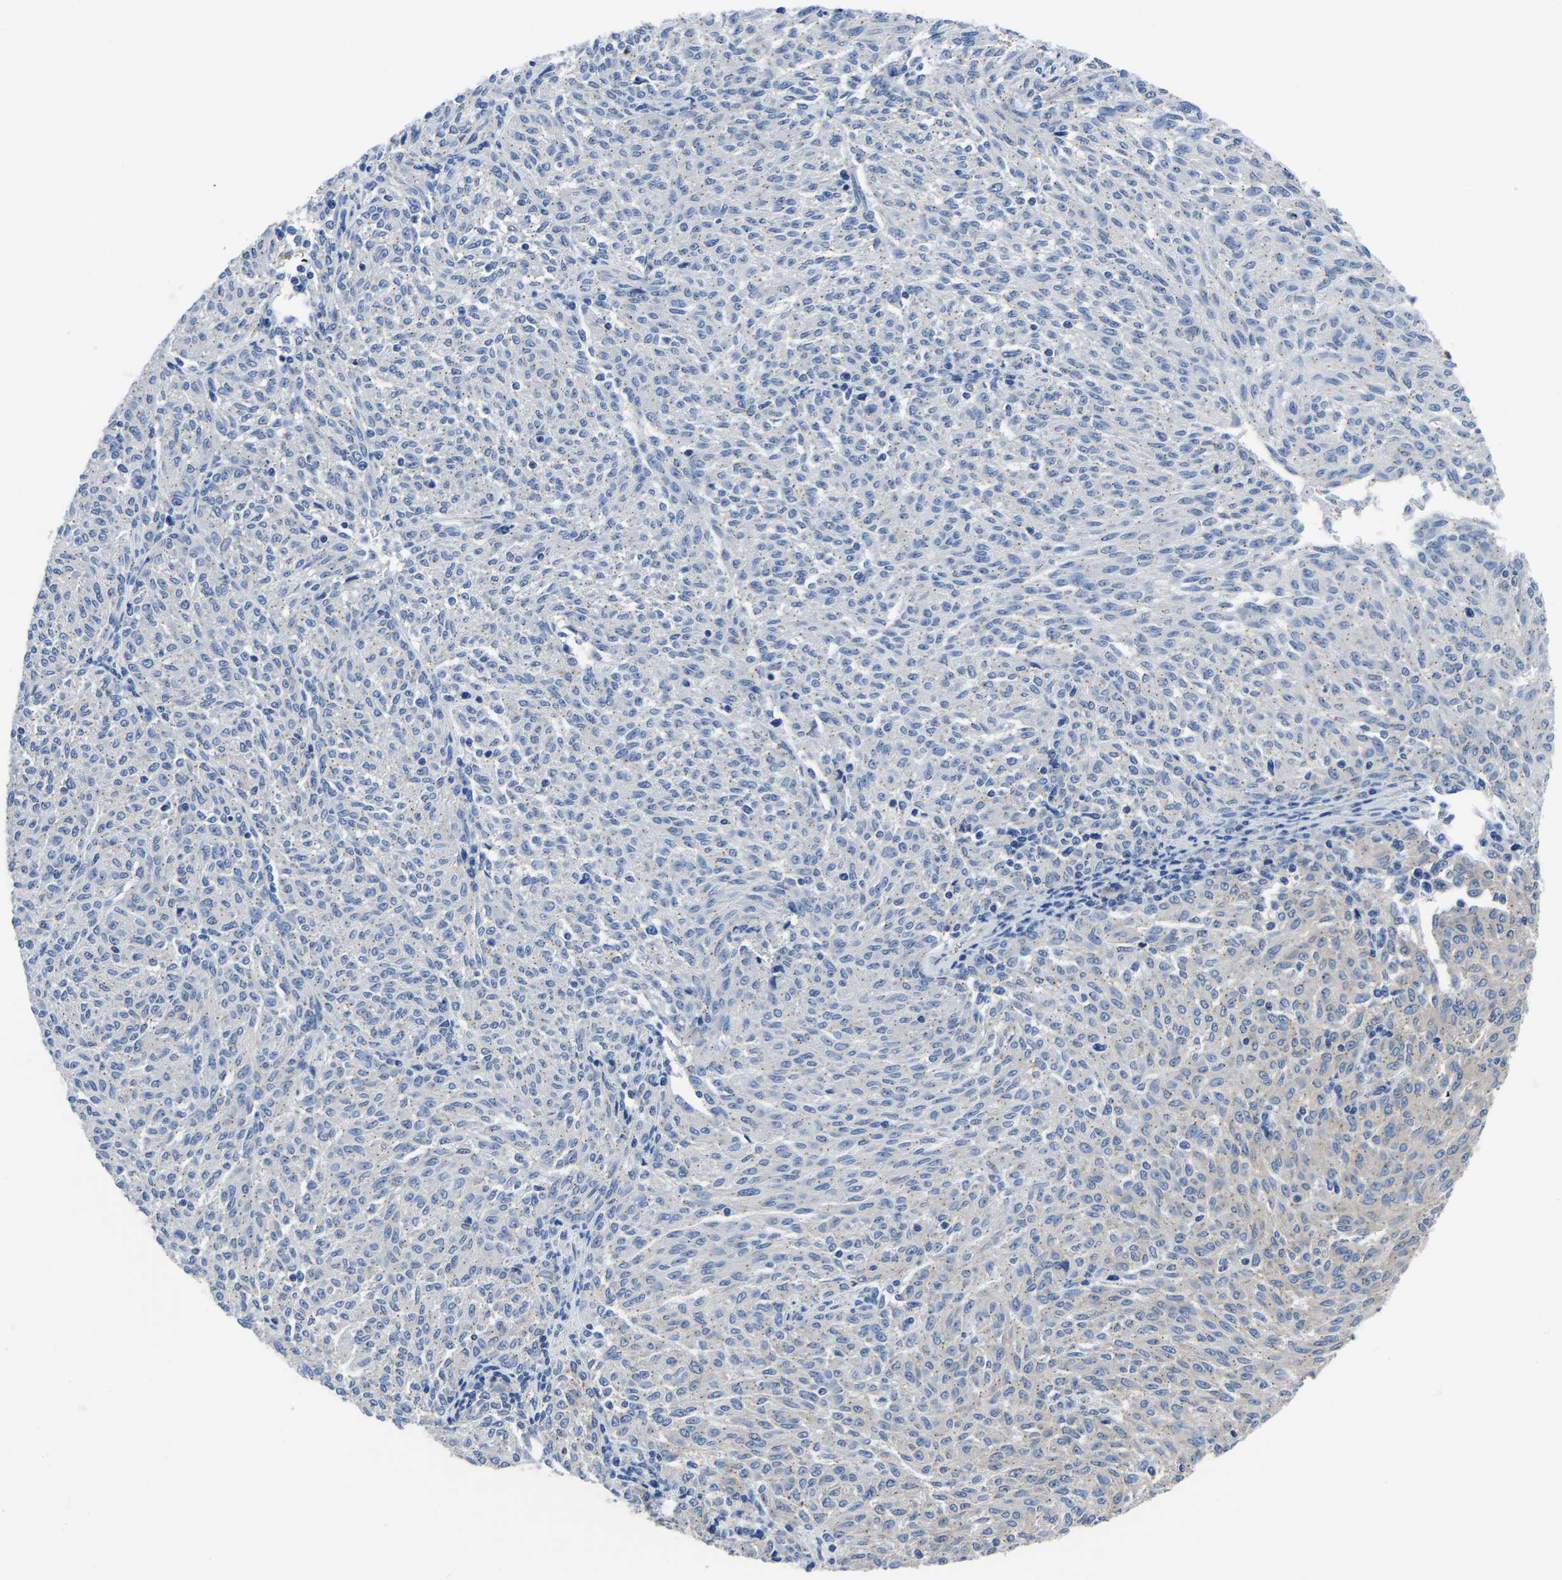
{"staining": {"intensity": "weak", "quantity": "25%-75%", "location": "cytoplasmic/membranous"}, "tissue": "melanoma", "cell_type": "Tumor cells", "image_type": "cancer", "snomed": [{"axis": "morphology", "description": "Malignant melanoma, NOS"}, {"axis": "topography", "description": "Skin"}], "caption": "Melanoma was stained to show a protein in brown. There is low levels of weak cytoplasmic/membranous expression in approximately 25%-75% of tumor cells.", "gene": "TFG", "patient": {"sex": "female", "age": 72}}